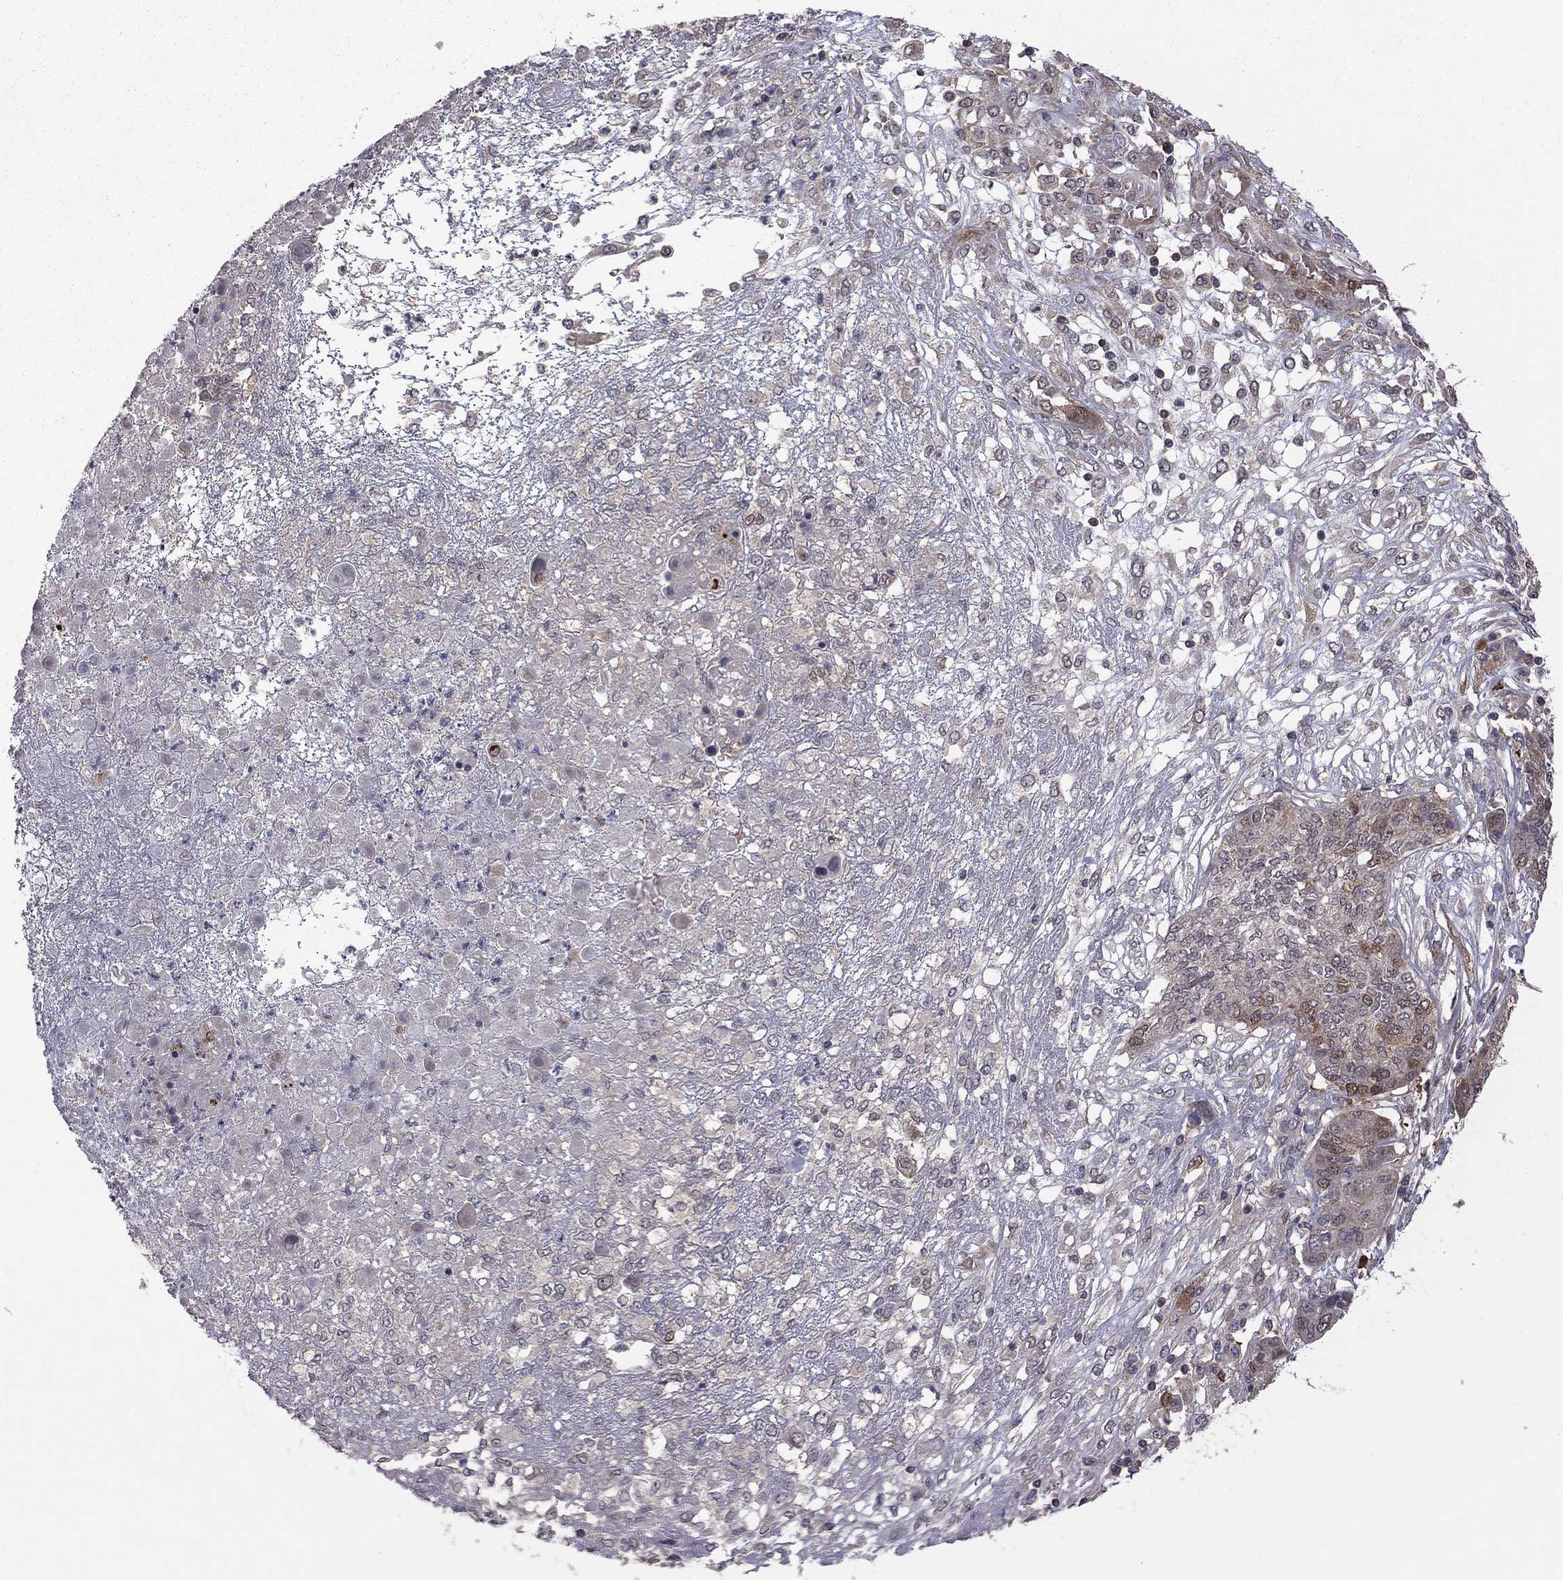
{"staining": {"intensity": "moderate", "quantity": ">75%", "location": "cytoplasmic/membranous"}, "tissue": "ovarian cancer", "cell_type": "Tumor cells", "image_type": "cancer", "snomed": [{"axis": "morphology", "description": "Cystadenocarcinoma, serous, NOS"}, {"axis": "topography", "description": "Ovary"}], "caption": "Moderate cytoplasmic/membranous protein staining is appreciated in about >75% of tumor cells in ovarian serous cystadenocarcinoma. The protein is stained brown, and the nuclei are stained in blue (DAB IHC with brightfield microscopy, high magnification).", "gene": "GPAA1", "patient": {"sex": "female", "age": 67}}